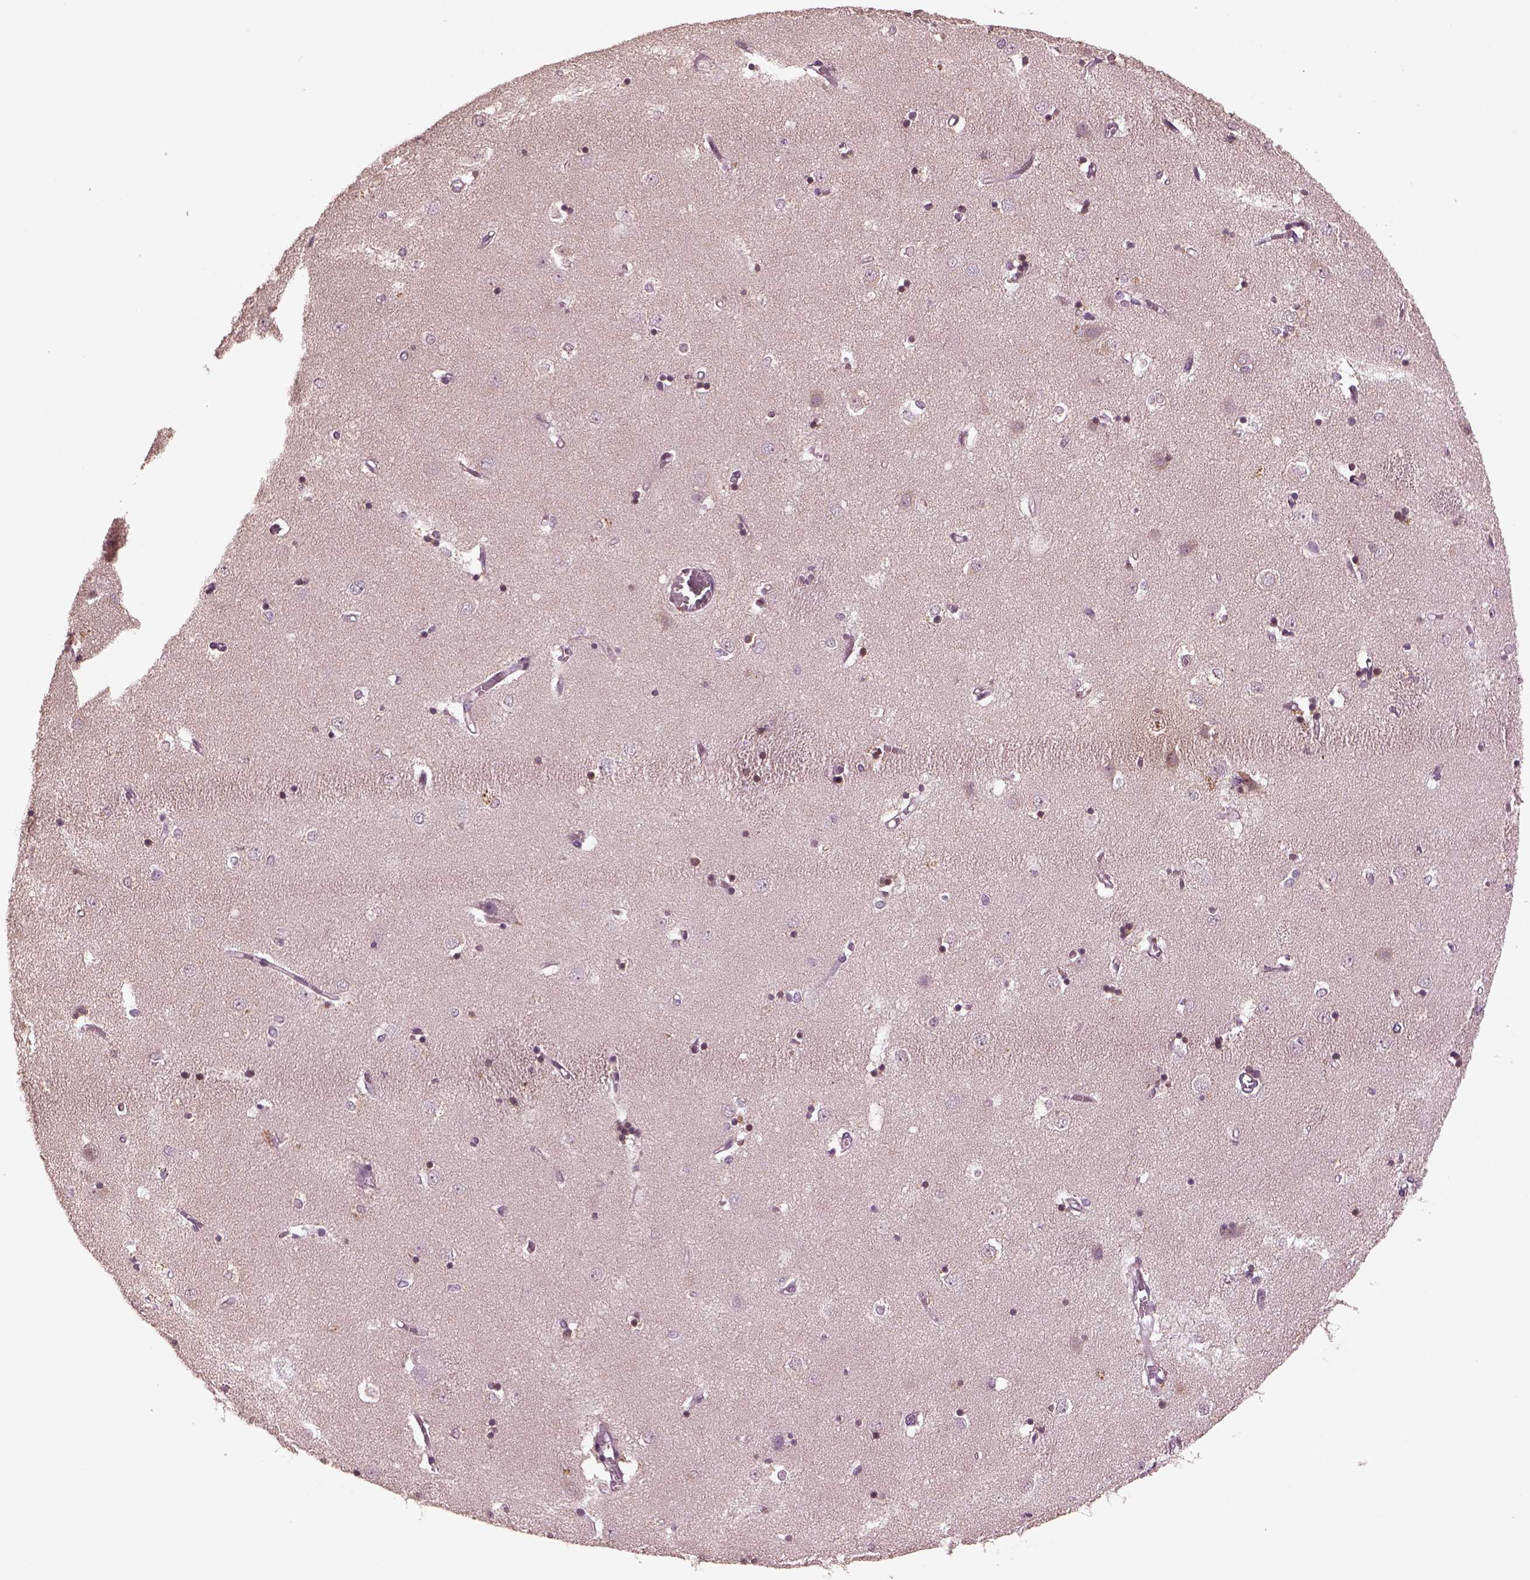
{"staining": {"intensity": "negative", "quantity": "none", "location": "none"}, "tissue": "caudate", "cell_type": "Glial cells", "image_type": "normal", "snomed": [{"axis": "morphology", "description": "Normal tissue, NOS"}, {"axis": "topography", "description": "Lateral ventricle wall"}], "caption": "An image of caudate stained for a protein displays no brown staining in glial cells.", "gene": "PTX4", "patient": {"sex": "male", "age": 54}}